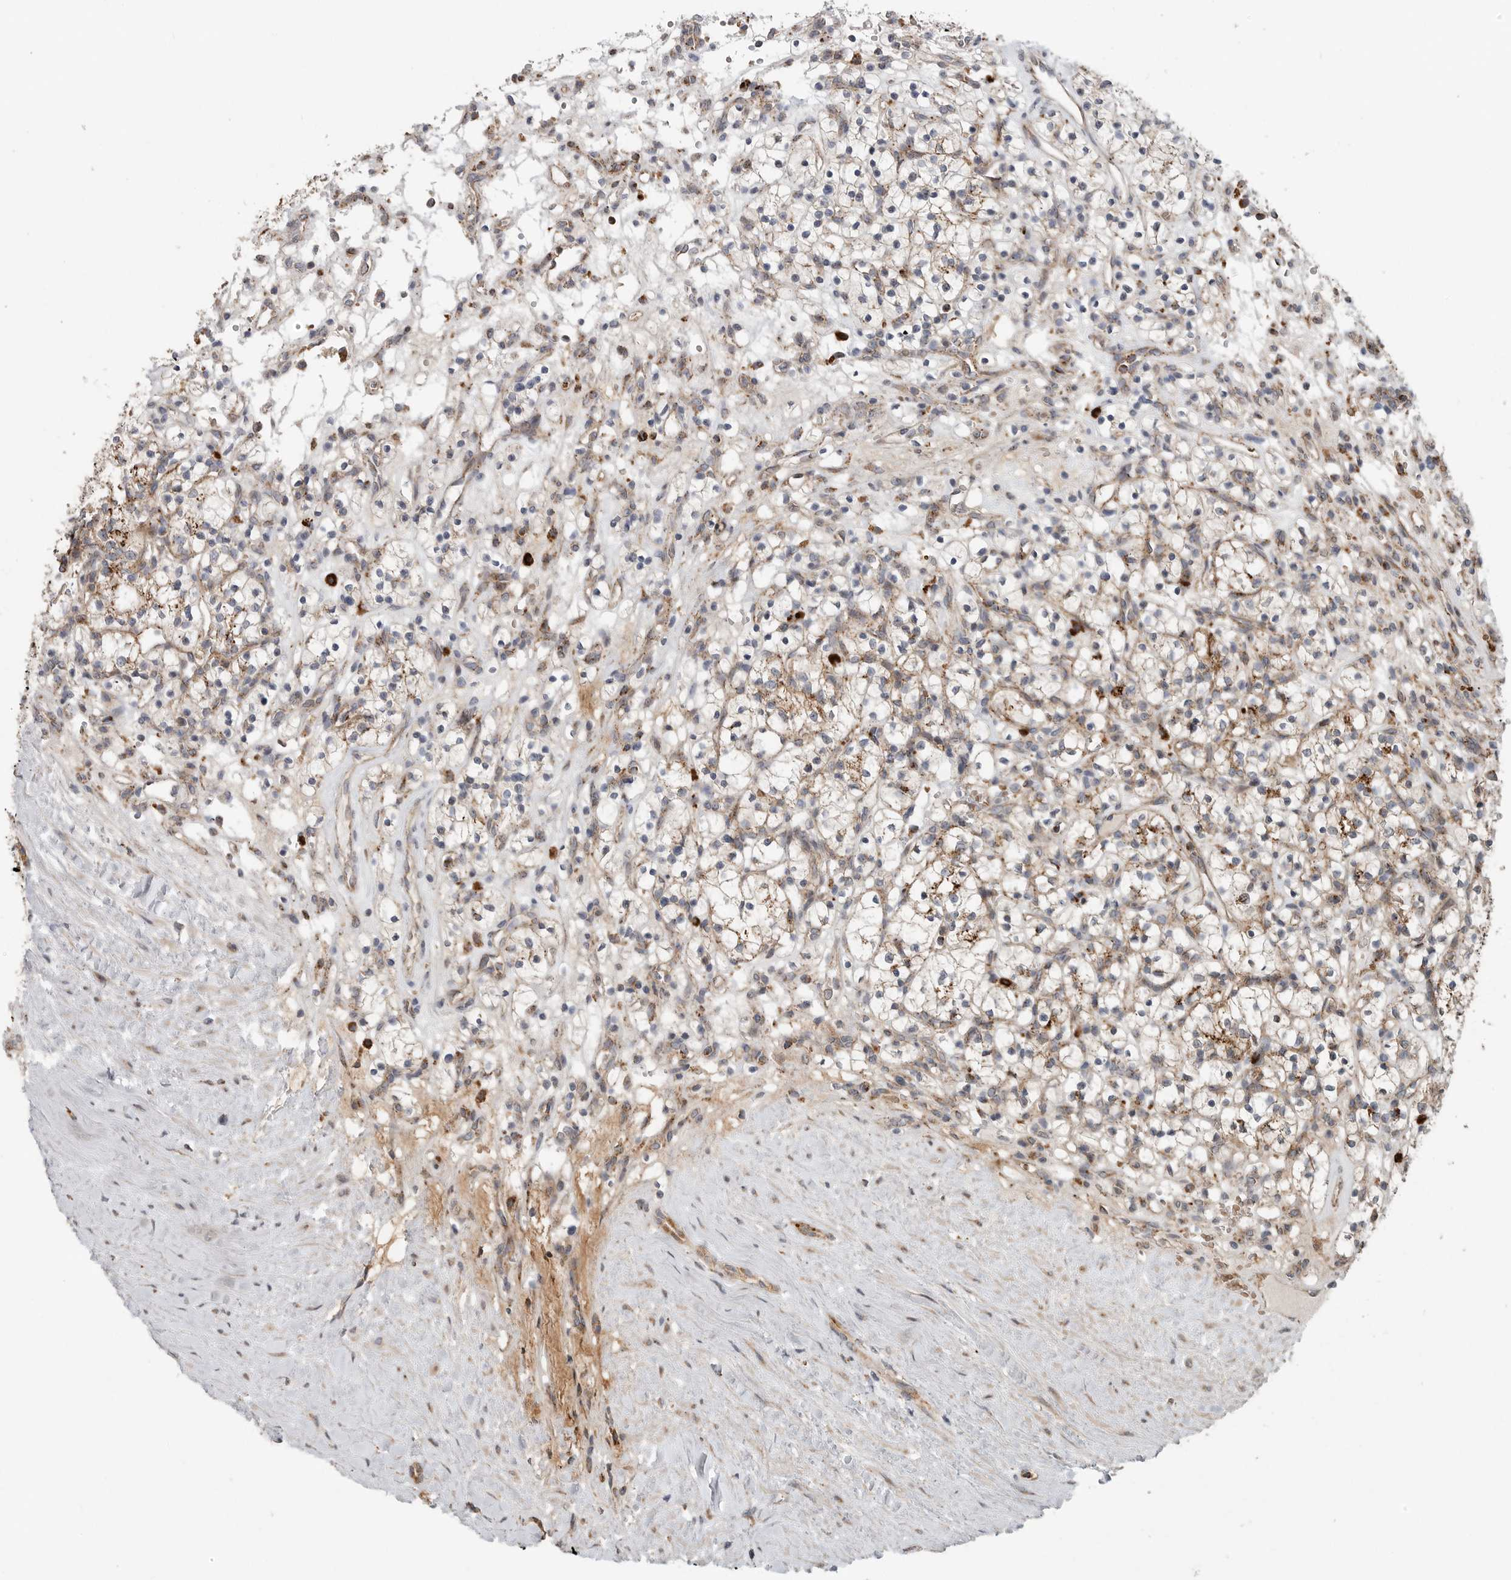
{"staining": {"intensity": "moderate", "quantity": ">75%", "location": "cytoplasmic/membranous"}, "tissue": "renal cancer", "cell_type": "Tumor cells", "image_type": "cancer", "snomed": [{"axis": "morphology", "description": "Adenocarcinoma, NOS"}, {"axis": "topography", "description": "Kidney"}], "caption": "Immunohistochemistry (IHC) photomicrograph of renal cancer stained for a protein (brown), which demonstrates medium levels of moderate cytoplasmic/membranous staining in about >75% of tumor cells.", "gene": "GALNS", "patient": {"sex": "female", "age": 57}}